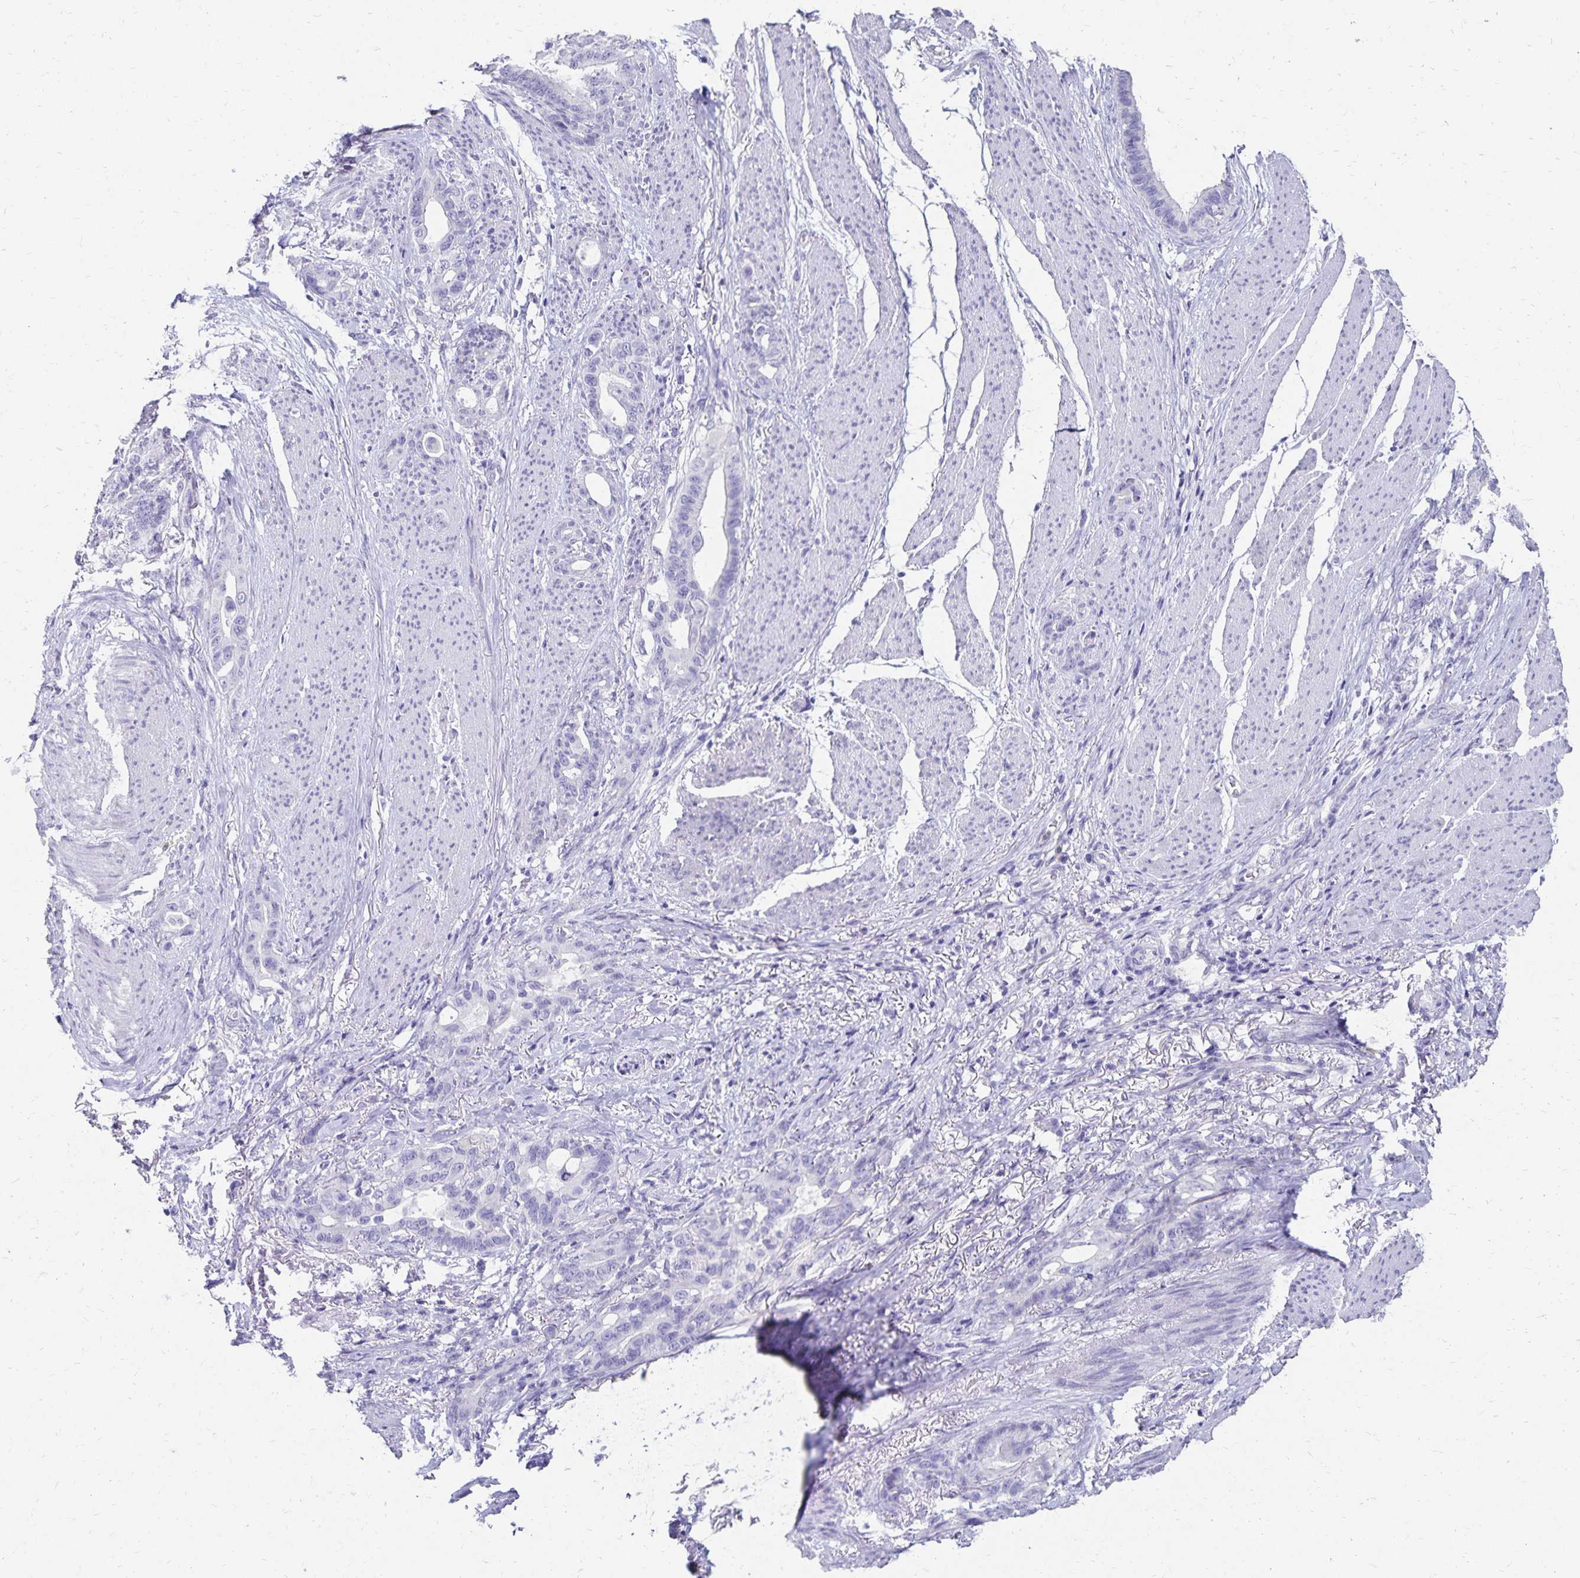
{"staining": {"intensity": "negative", "quantity": "none", "location": "none"}, "tissue": "stomach cancer", "cell_type": "Tumor cells", "image_type": "cancer", "snomed": [{"axis": "morphology", "description": "Normal tissue, NOS"}, {"axis": "morphology", "description": "Adenocarcinoma, NOS"}, {"axis": "topography", "description": "Esophagus"}, {"axis": "topography", "description": "Stomach, upper"}], "caption": "Photomicrograph shows no protein positivity in tumor cells of stomach adenocarcinoma tissue.", "gene": "DYNLT4", "patient": {"sex": "male", "age": 62}}